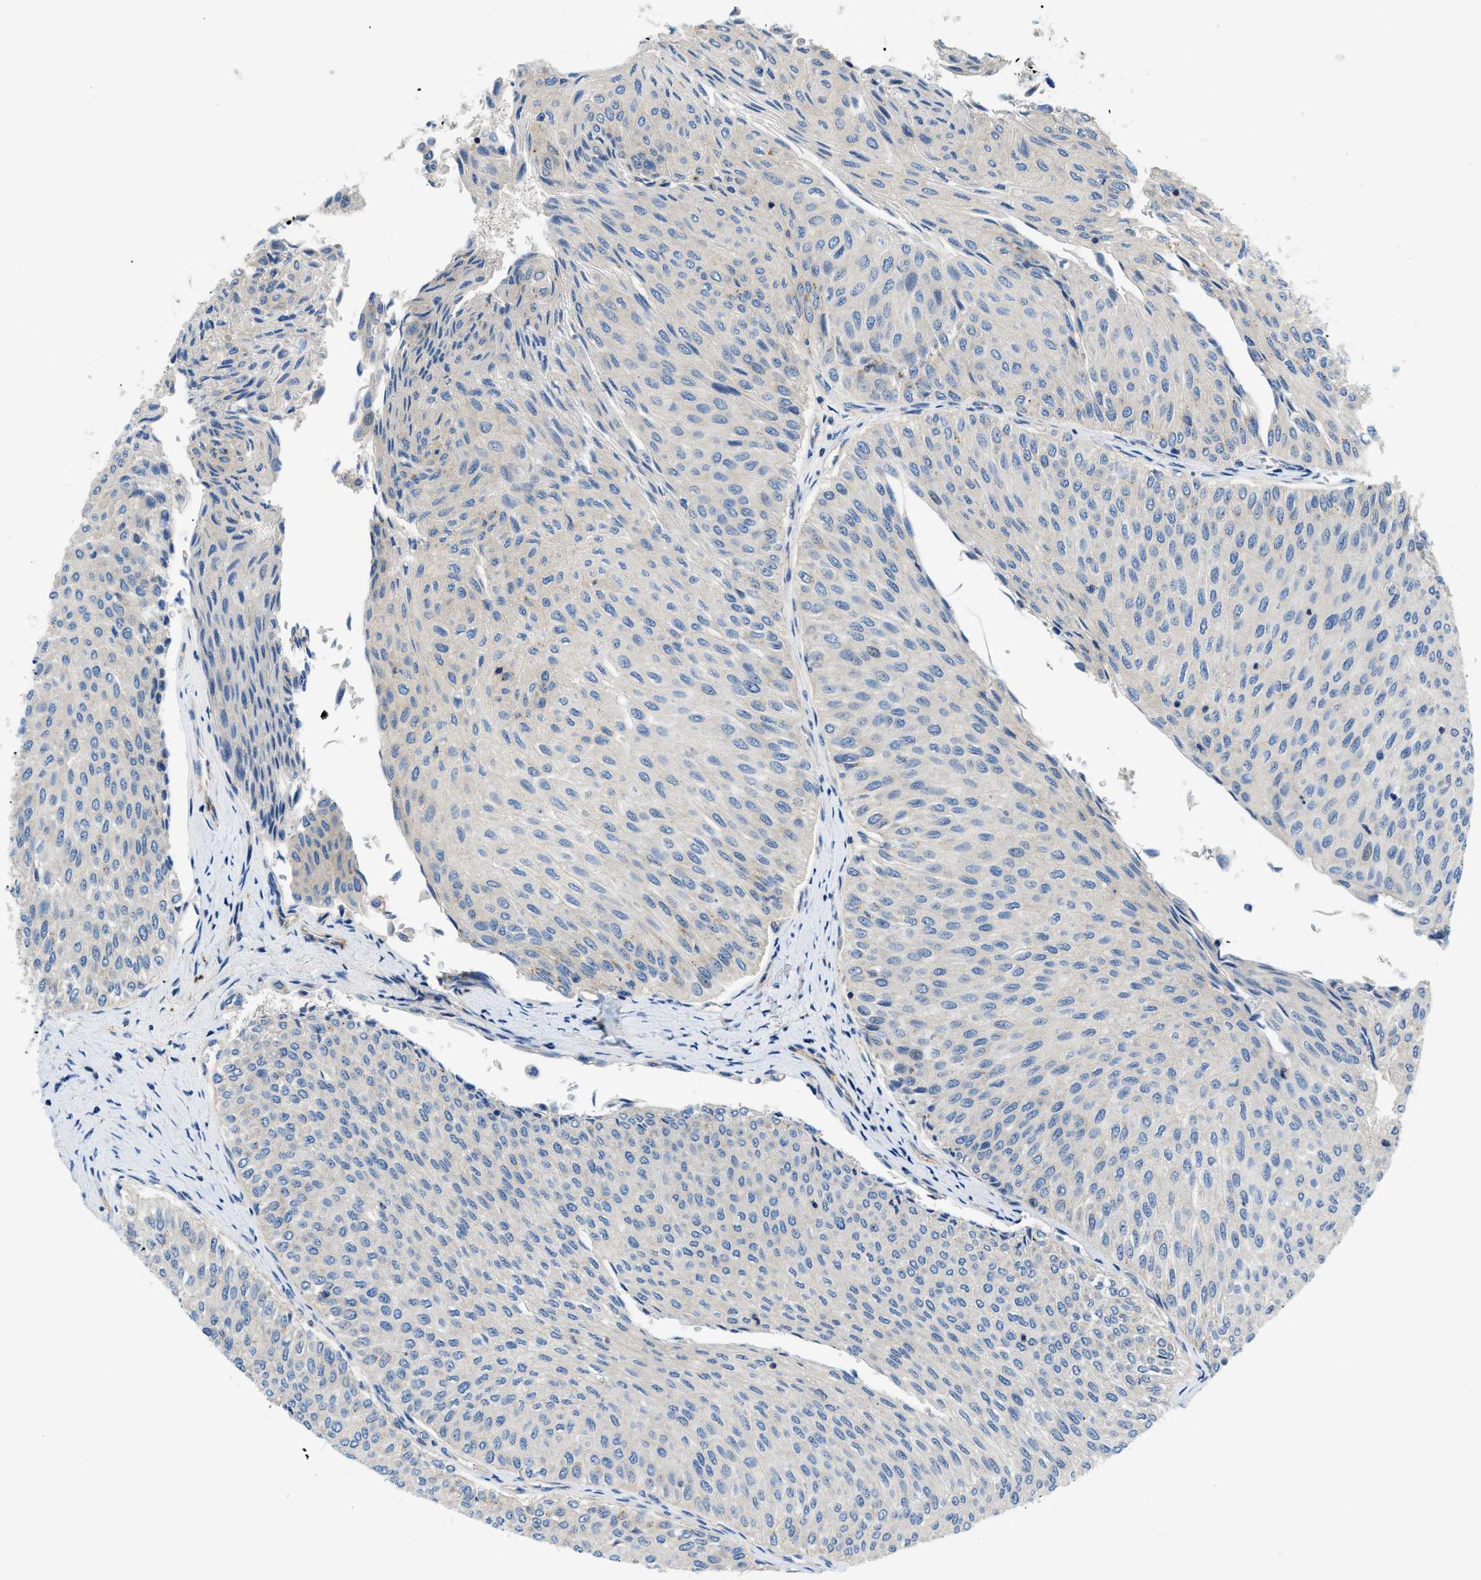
{"staining": {"intensity": "negative", "quantity": "none", "location": "none"}, "tissue": "urothelial cancer", "cell_type": "Tumor cells", "image_type": "cancer", "snomed": [{"axis": "morphology", "description": "Urothelial carcinoma, Low grade"}, {"axis": "topography", "description": "Urinary bladder"}], "caption": "Immunohistochemistry image of neoplastic tissue: human urothelial cancer stained with DAB (3,3'-diaminobenzidine) reveals no significant protein staining in tumor cells. The staining was performed using DAB (3,3'-diaminobenzidine) to visualize the protein expression in brown, while the nuclei were stained in blue with hematoxylin (Magnification: 20x).", "gene": "ORAI1", "patient": {"sex": "male", "age": 78}}